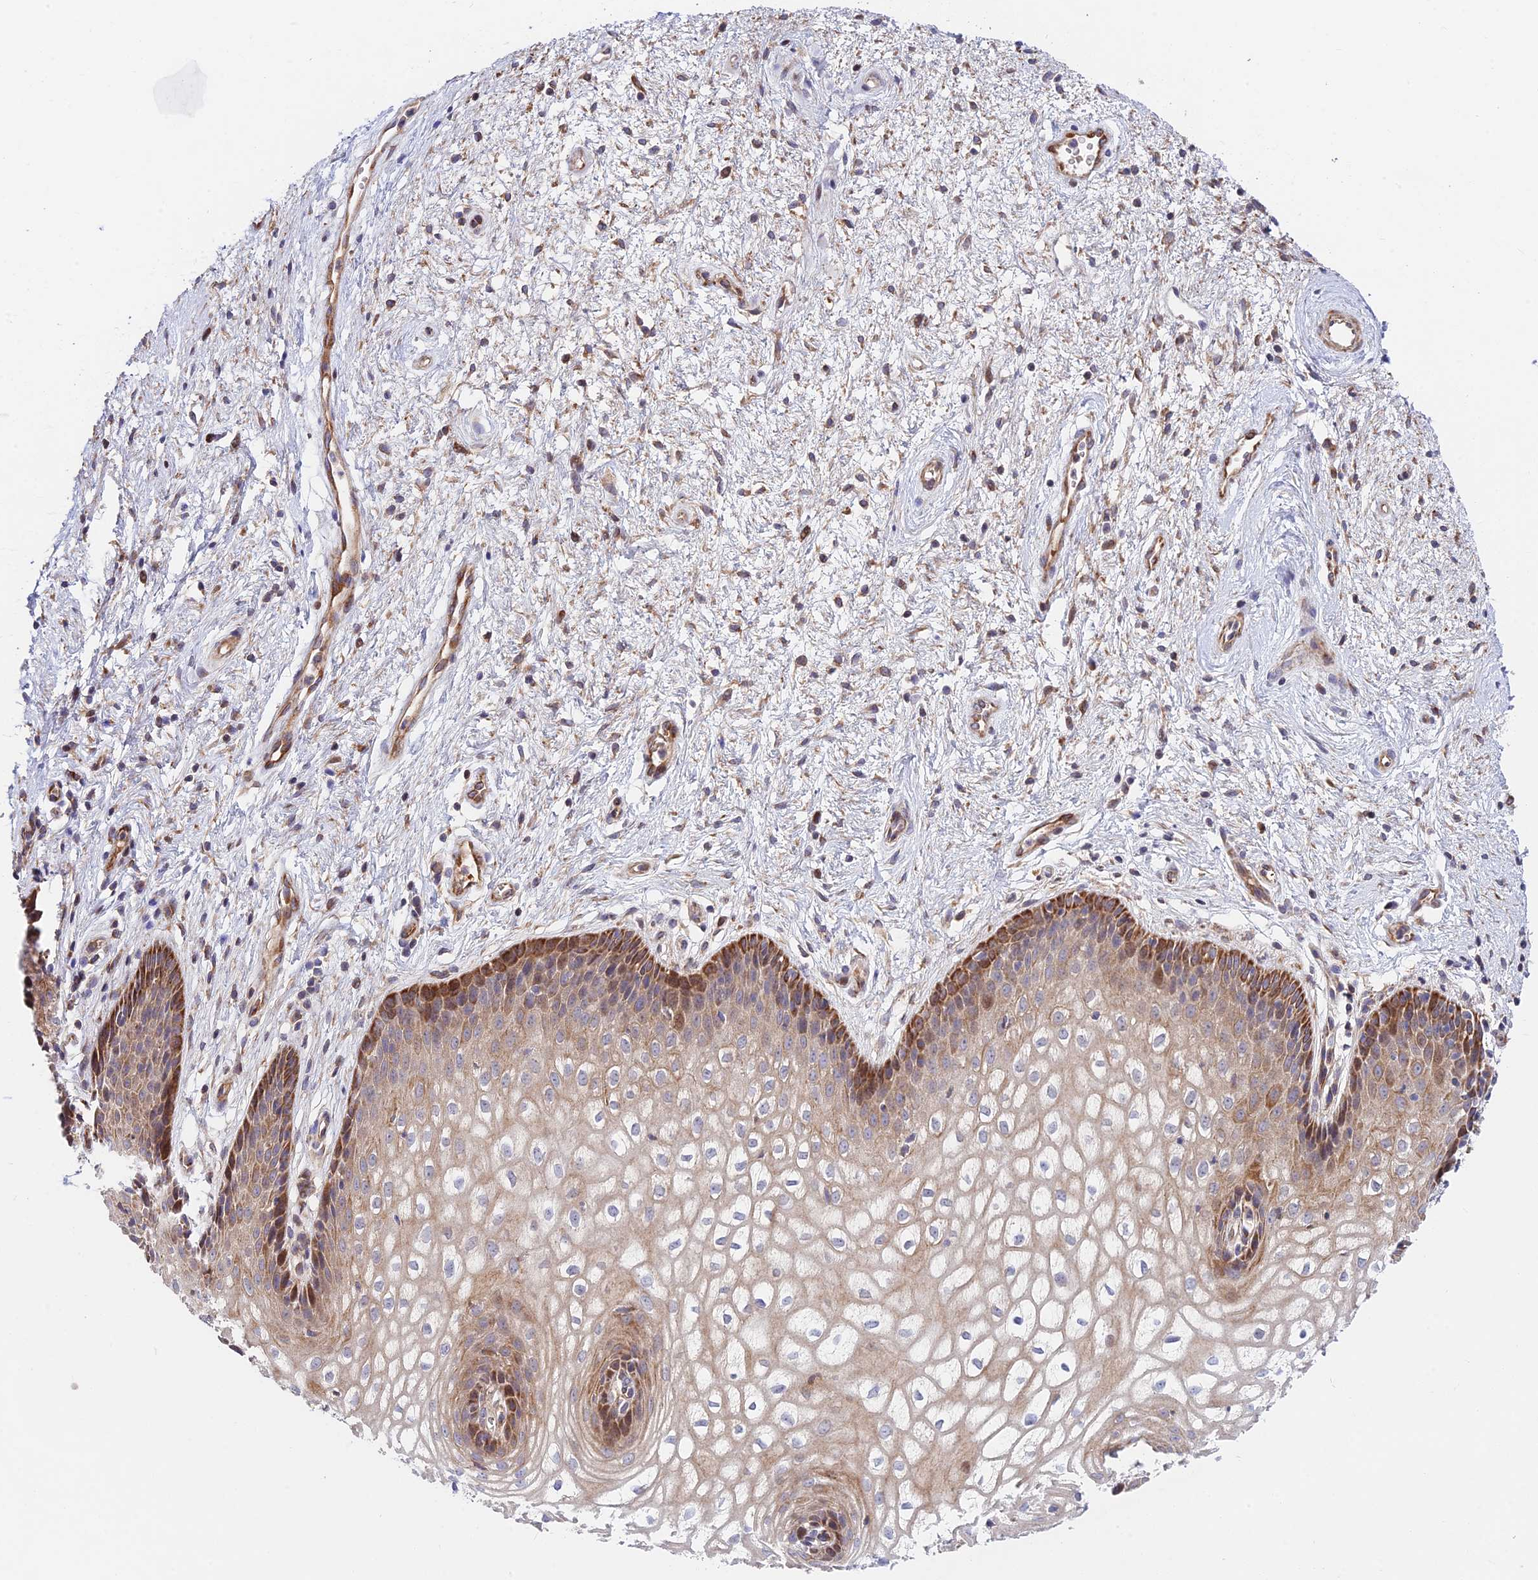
{"staining": {"intensity": "moderate", "quantity": "25%-75%", "location": "cytoplasmic/membranous"}, "tissue": "vagina", "cell_type": "Squamous epithelial cells", "image_type": "normal", "snomed": [{"axis": "morphology", "description": "Normal tissue, NOS"}, {"axis": "topography", "description": "Vagina"}], "caption": "Protein expression analysis of benign vagina shows moderate cytoplasmic/membranous staining in approximately 25%-75% of squamous epithelial cells.", "gene": "FUOM", "patient": {"sex": "female", "age": 34}}